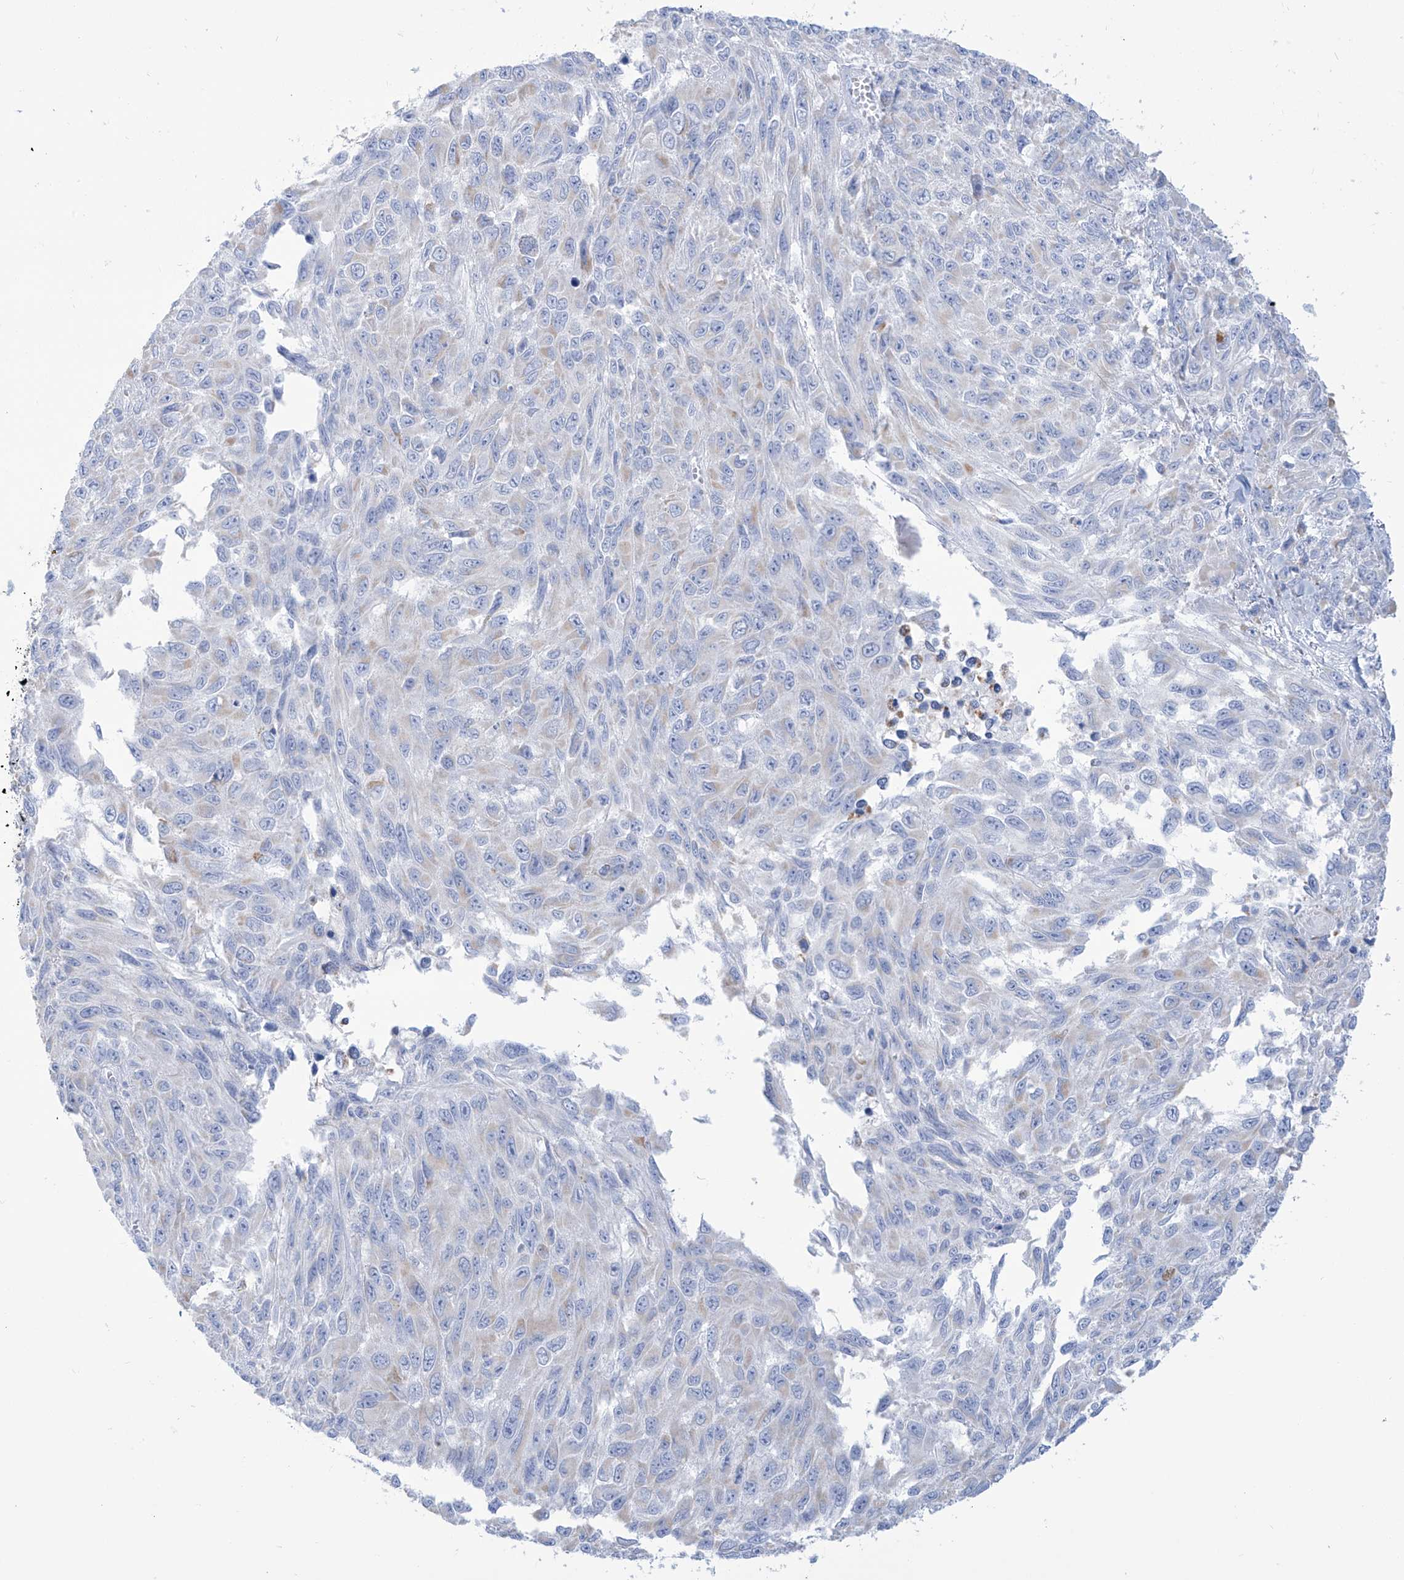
{"staining": {"intensity": "negative", "quantity": "none", "location": "none"}, "tissue": "melanoma", "cell_type": "Tumor cells", "image_type": "cancer", "snomed": [{"axis": "morphology", "description": "Malignant melanoma, NOS"}, {"axis": "topography", "description": "Skin"}], "caption": "Melanoma stained for a protein using immunohistochemistry shows no expression tumor cells.", "gene": "SLC26A3", "patient": {"sex": "female", "age": 96}}